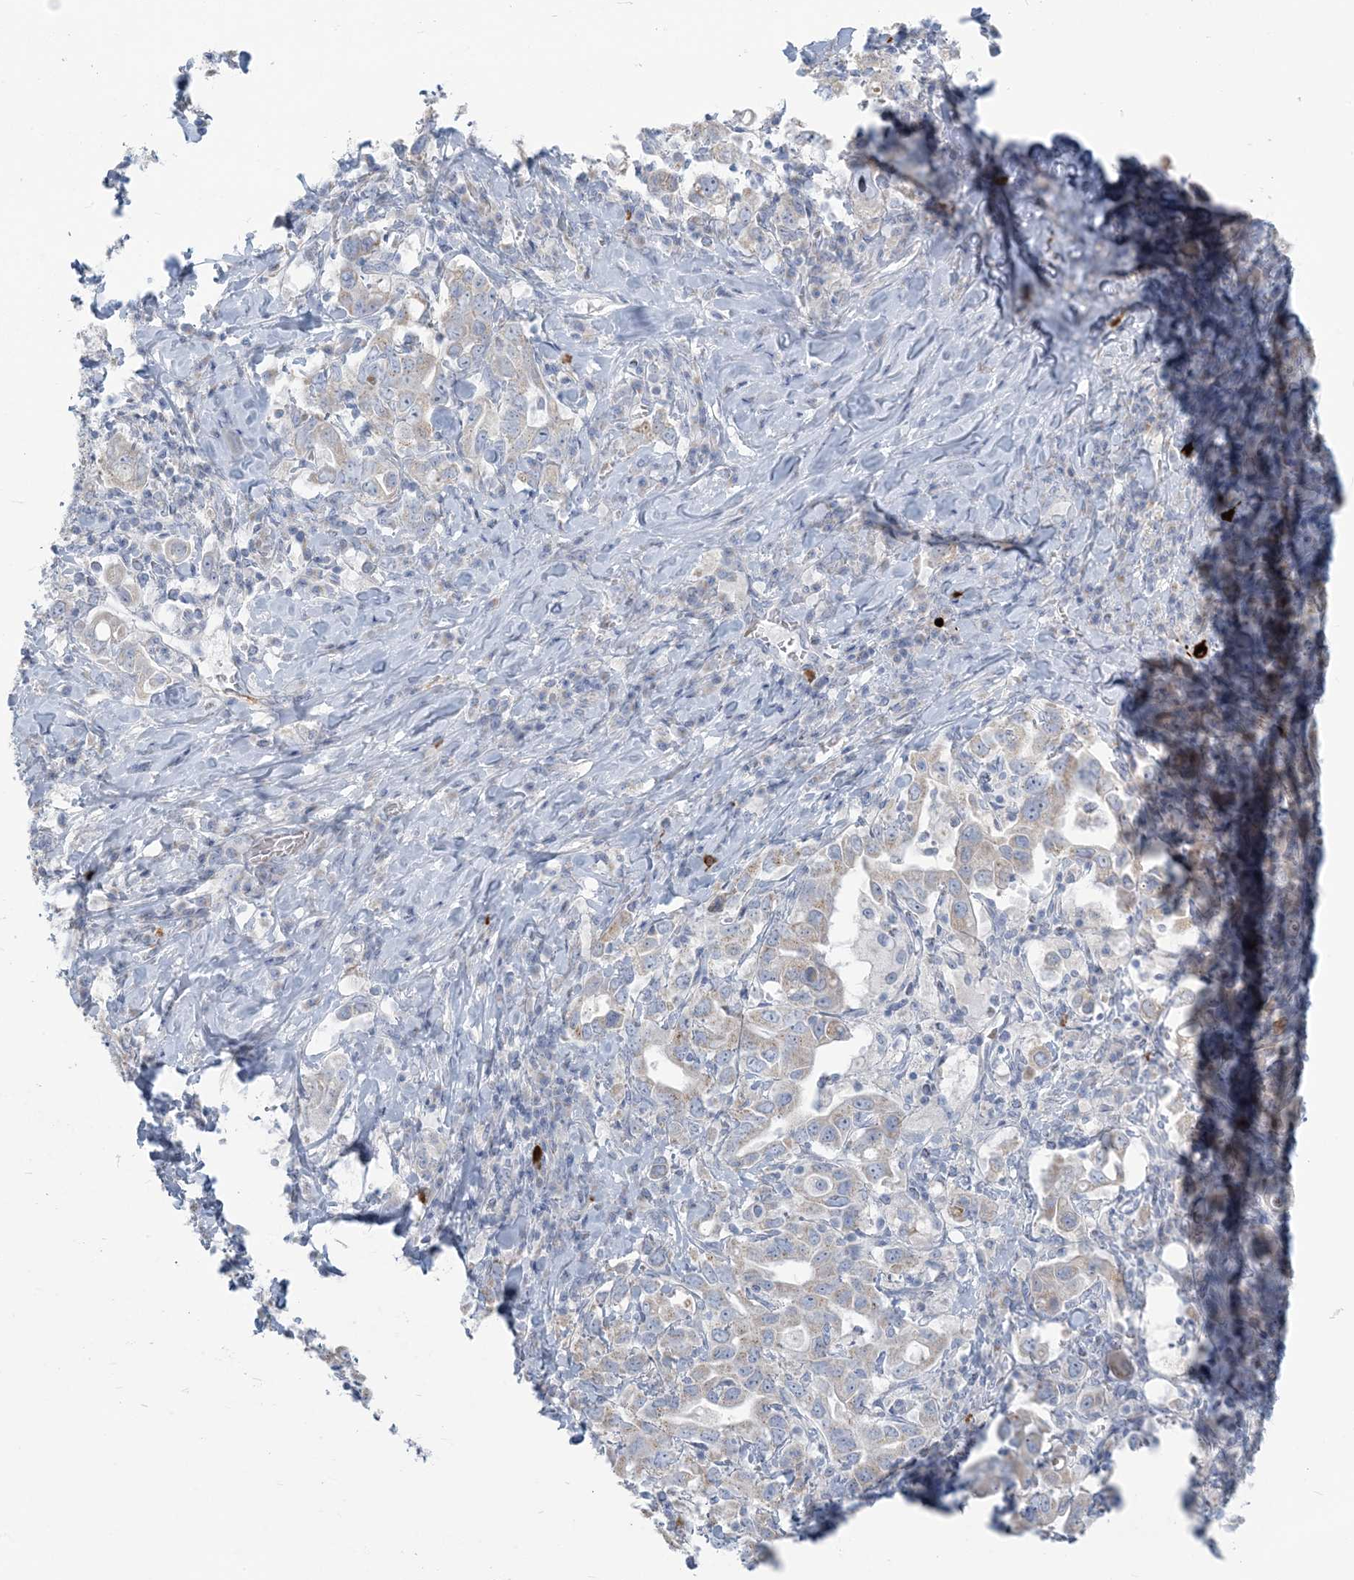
{"staining": {"intensity": "weak", "quantity": "25%-75%", "location": "cytoplasmic/membranous"}, "tissue": "stomach cancer", "cell_type": "Tumor cells", "image_type": "cancer", "snomed": [{"axis": "morphology", "description": "Adenocarcinoma, NOS"}, {"axis": "topography", "description": "Stomach, upper"}], "caption": "DAB (3,3'-diaminobenzidine) immunohistochemical staining of human stomach cancer (adenocarcinoma) exhibits weak cytoplasmic/membranous protein expression in about 25%-75% of tumor cells. (brown staining indicates protein expression, while blue staining denotes nuclei).", "gene": "SCML1", "patient": {"sex": "male", "age": 62}}